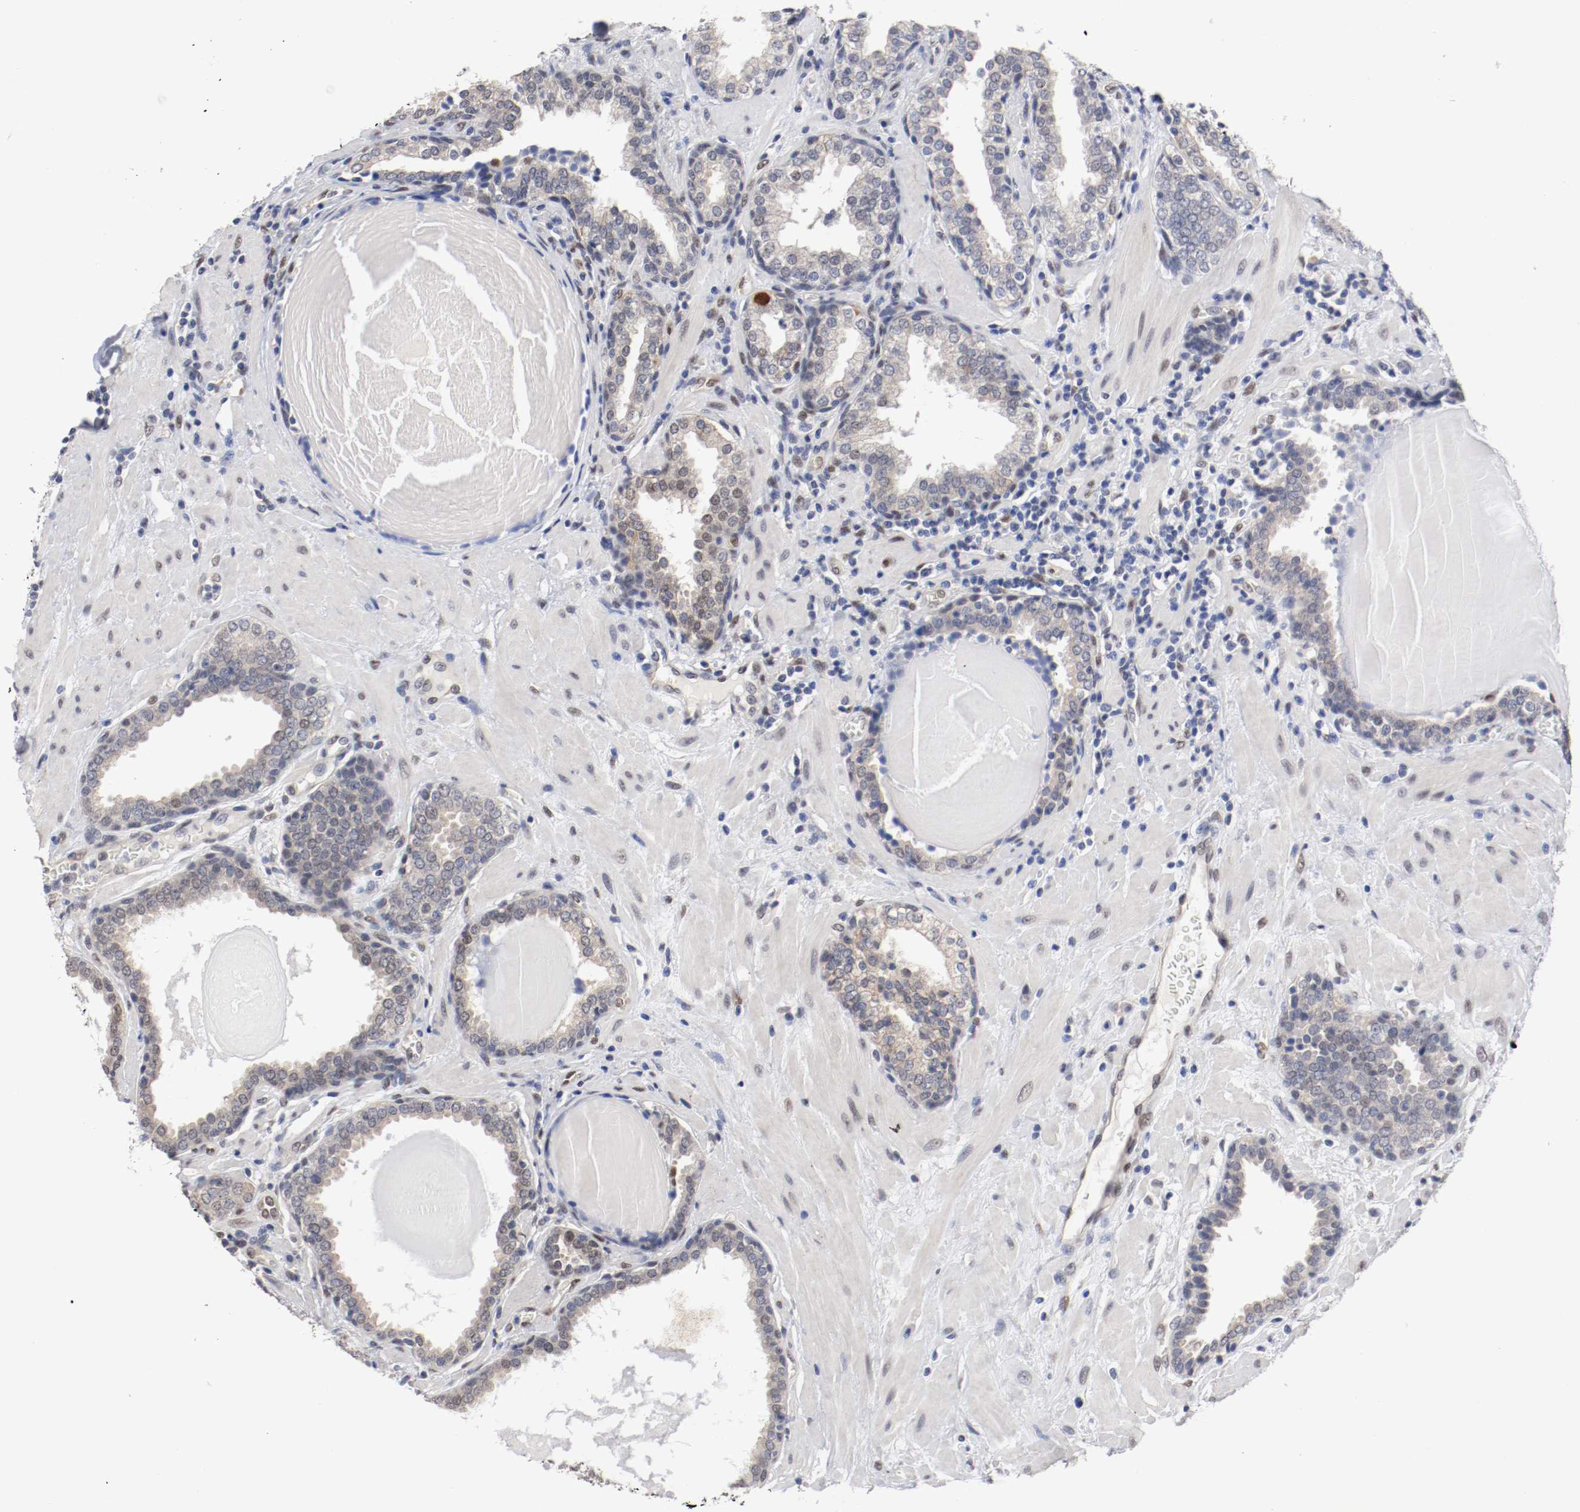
{"staining": {"intensity": "weak", "quantity": "25%-75%", "location": "cytoplasmic/membranous,nuclear"}, "tissue": "prostate", "cell_type": "Glandular cells", "image_type": "normal", "snomed": [{"axis": "morphology", "description": "Normal tissue, NOS"}, {"axis": "topography", "description": "Prostate"}], "caption": "Weak cytoplasmic/membranous,nuclear protein staining is present in approximately 25%-75% of glandular cells in prostate.", "gene": "FOSL2", "patient": {"sex": "male", "age": 51}}